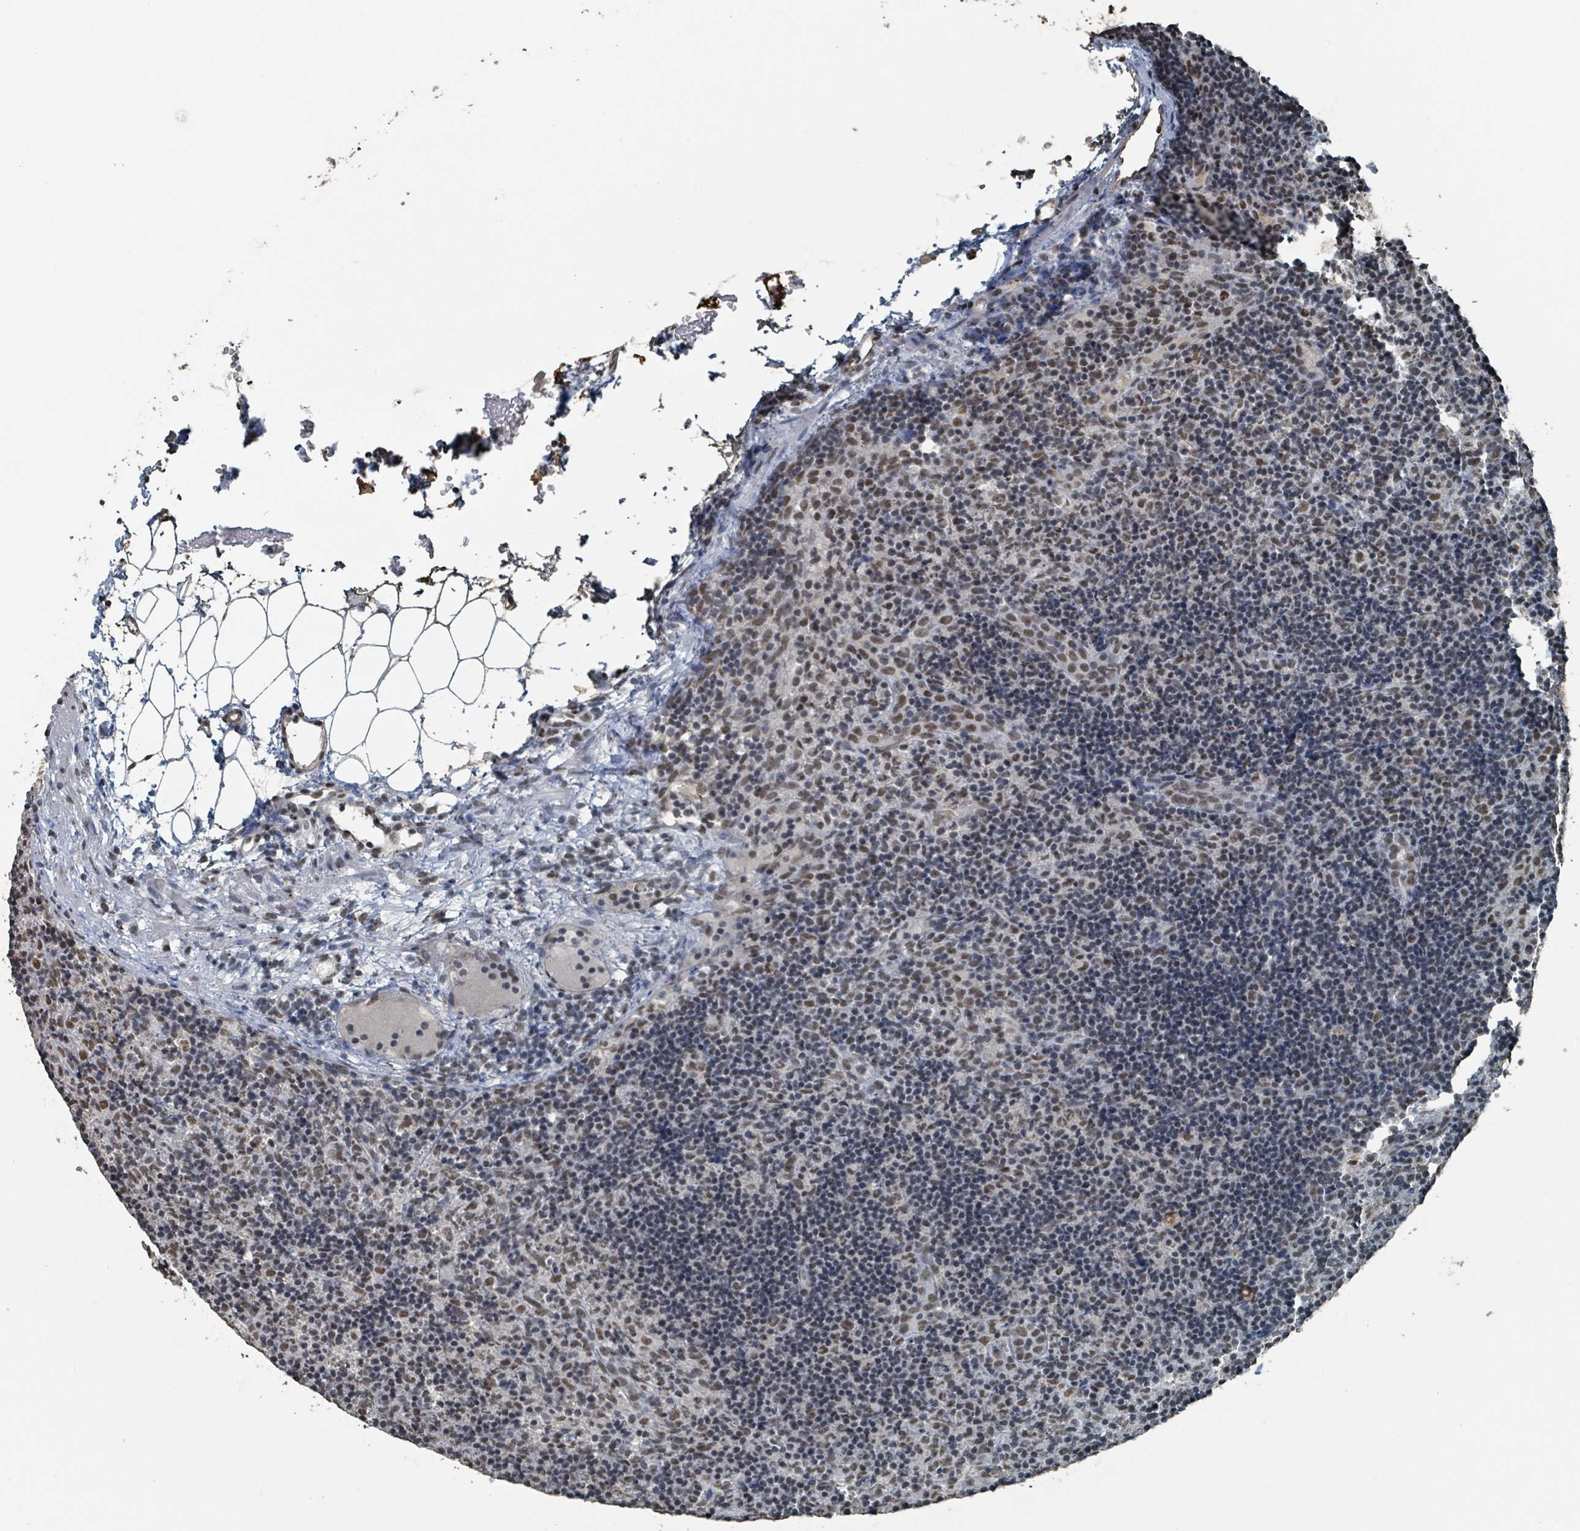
{"staining": {"intensity": "moderate", "quantity": "<25%", "location": "nuclear"}, "tissue": "lymph node", "cell_type": "Non-germinal center cells", "image_type": "normal", "snomed": [{"axis": "morphology", "description": "Normal tissue, NOS"}, {"axis": "topography", "description": "Lymph node"}], "caption": "High-power microscopy captured an immunohistochemistry photomicrograph of normal lymph node, revealing moderate nuclear positivity in about <25% of non-germinal center cells. (IHC, brightfield microscopy, high magnification).", "gene": "PHIP", "patient": {"sex": "female", "age": 30}}